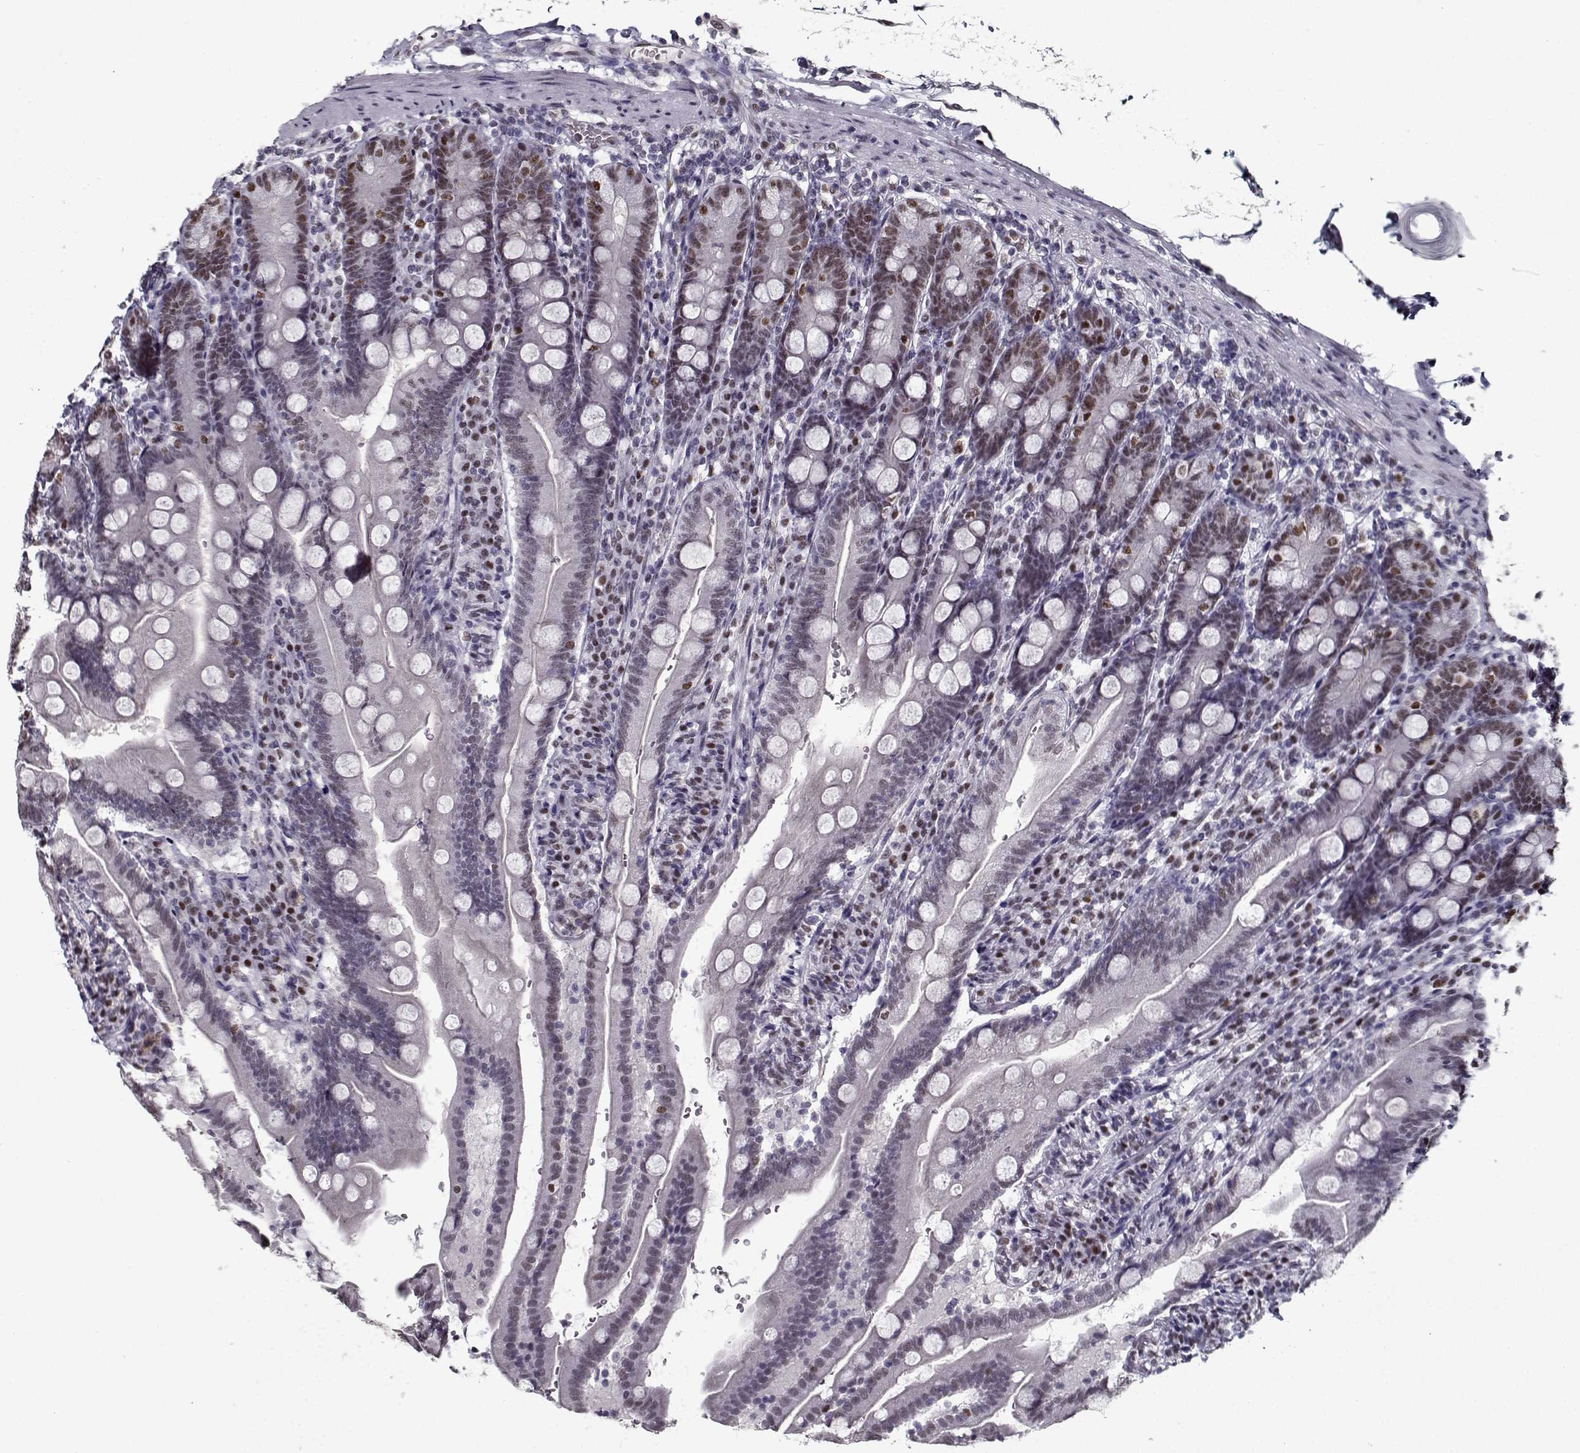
{"staining": {"intensity": "moderate", "quantity": "<25%", "location": "nuclear"}, "tissue": "duodenum", "cell_type": "Glandular cells", "image_type": "normal", "snomed": [{"axis": "morphology", "description": "Normal tissue, NOS"}, {"axis": "topography", "description": "Duodenum"}], "caption": "DAB (3,3'-diaminobenzidine) immunohistochemical staining of unremarkable human duodenum displays moderate nuclear protein staining in about <25% of glandular cells.", "gene": "PRMT1", "patient": {"sex": "female", "age": 67}}